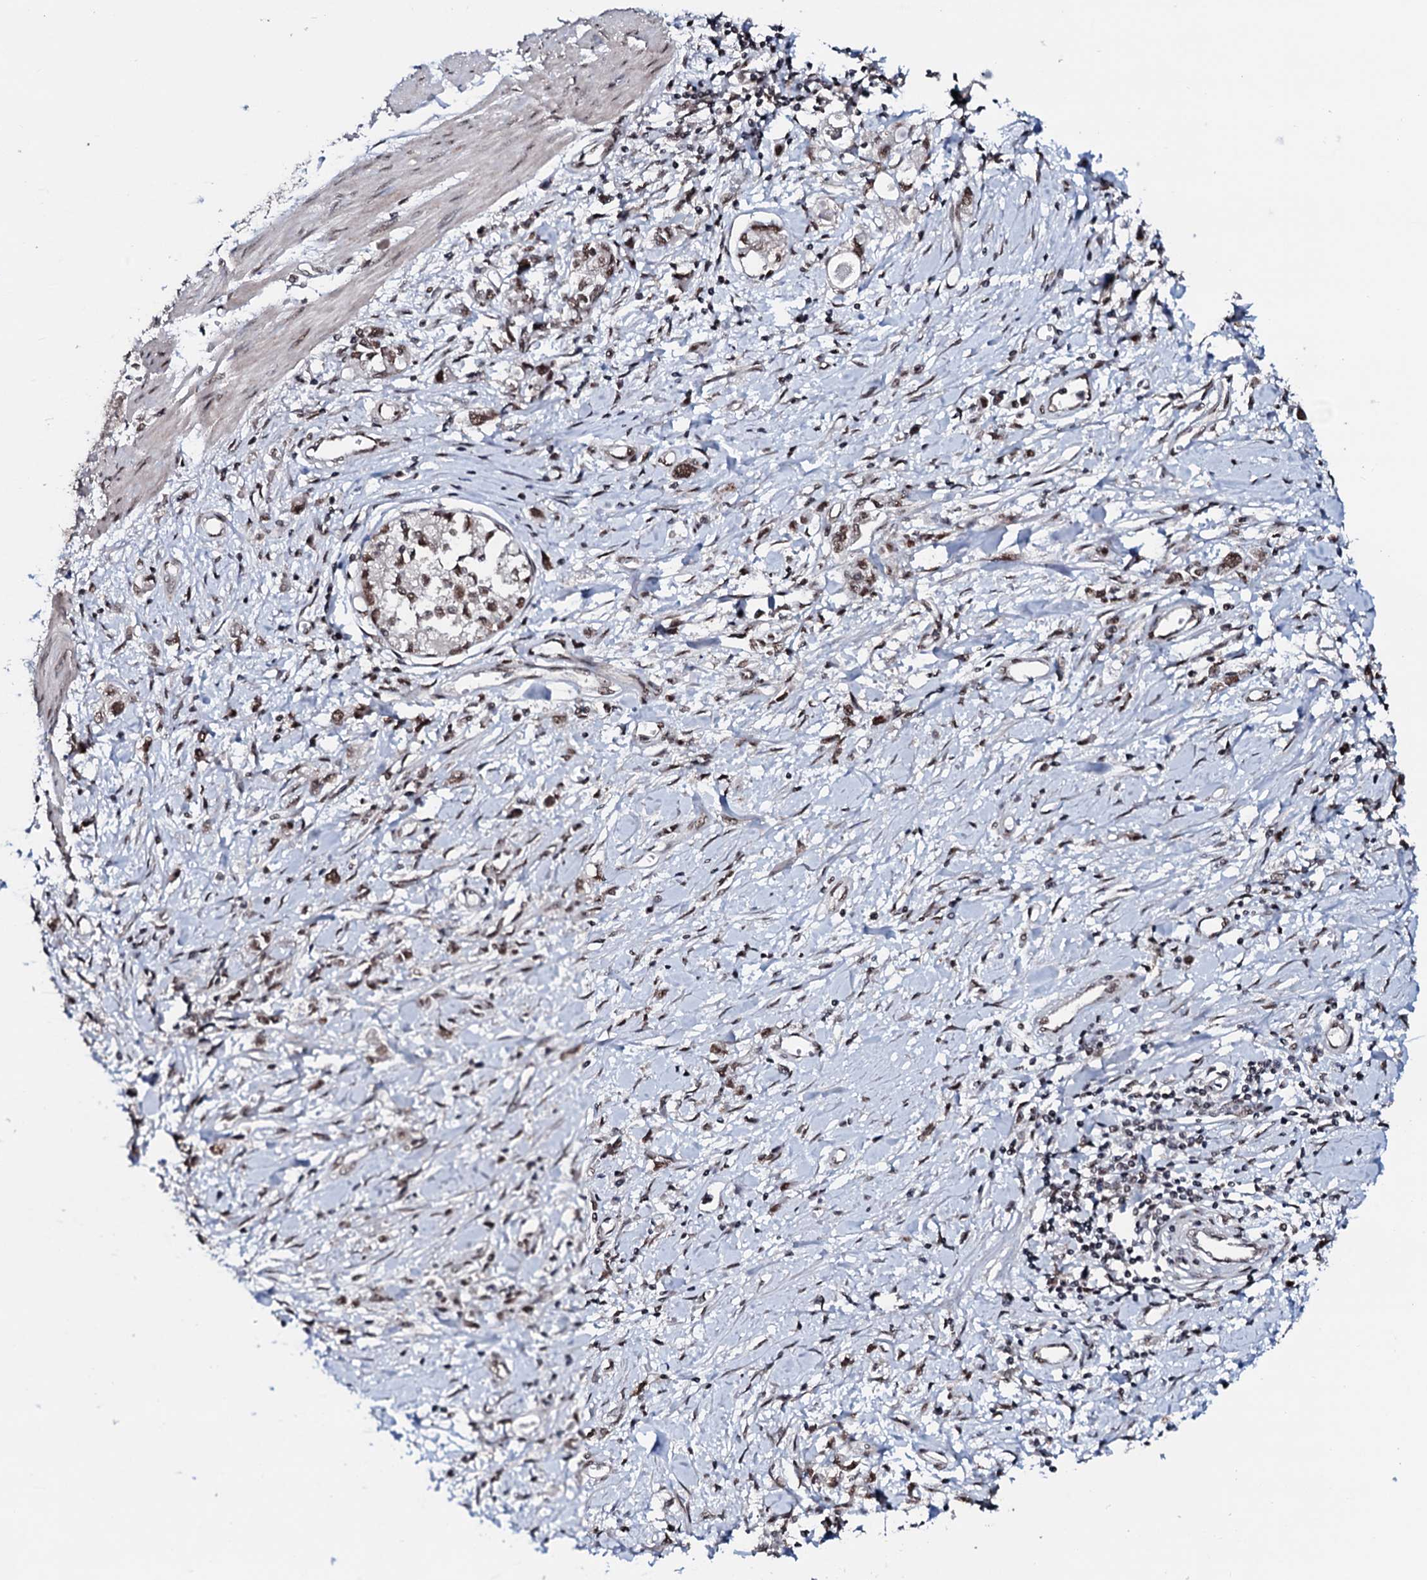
{"staining": {"intensity": "moderate", "quantity": ">75%", "location": "nuclear"}, "tissue": "stomach cancer", "cell_type": "Tumor cells", "image_type": "cancer", "snomed": [{"axis": "morphology", "description": "Adenocarcinoma, NOS"}, {"axis": "topography", "description": "Stomach"}], "caption": "Human stomach cancer (adenocarcinoma) stained with a brown dye demonstrates moderate nuclear positive staining in approximately >75% of tumor cells.", "gene": "PRPF18", "patient": {"sex": "female", "age": 76}}